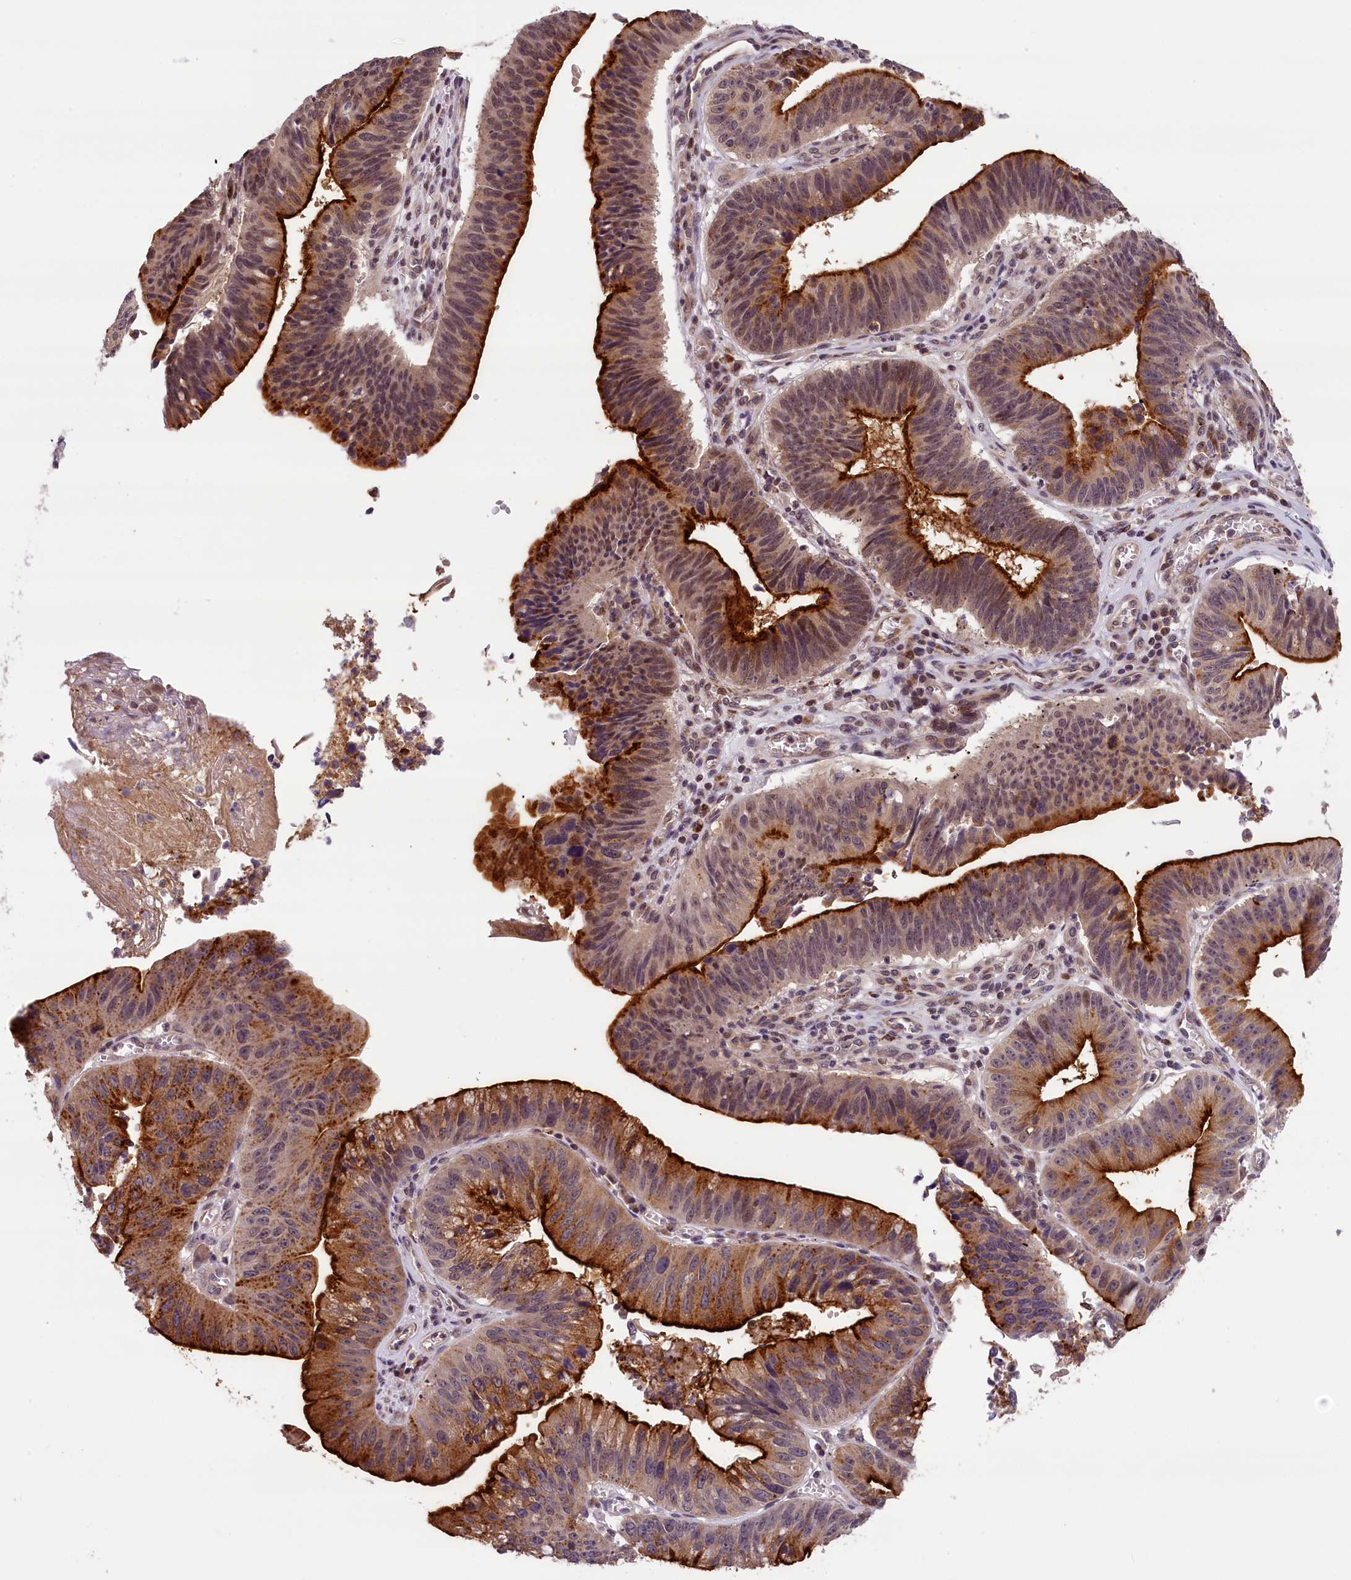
{"staining": {"intensity": "strong", "quantity": "25%-75%", "location": "cytoplasmic/membranous"}, "tissue": "stomach cancer", "cell_type": "Tumor cells", "image_type": "cancer", "snomed": [{"axis": "morphology", "description": "Adenocarcinoma, NOS"}, {"axis": "topography", "description": "Stomach"}], "caption": "Tumor cells demonstrate high levels of strong cytoplasmic/membranous staining in about 25%-75% of cells in adenocarcinoma (stomach).", "gene": "KCNK6", "patient": {"sex": "male", "age": 59}}